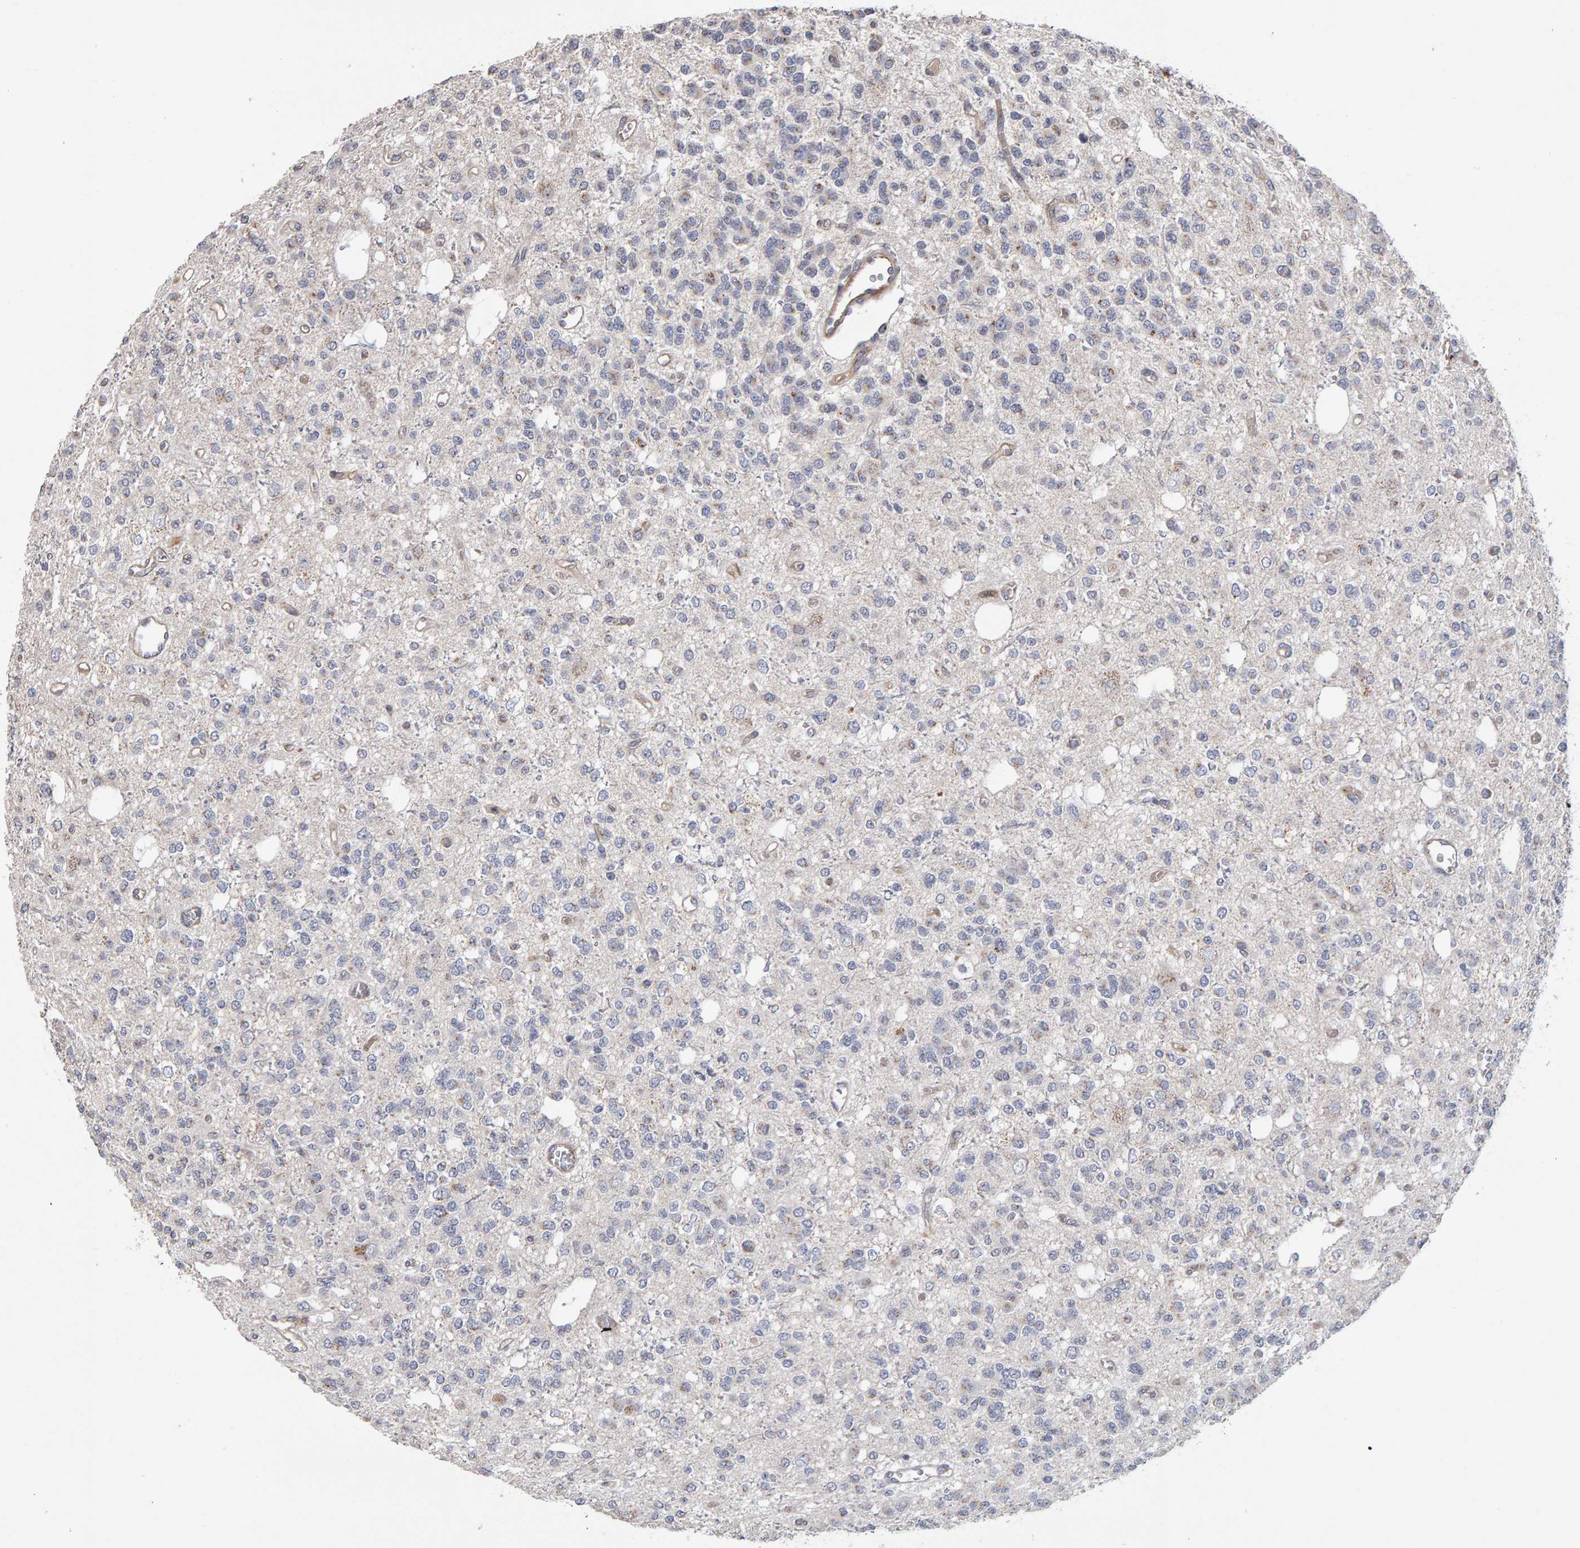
{"staining": {"intensity": "negative", "quantity": "none", "location": "none"}, "tissue": "glioma", "cell_type": "Tumor cells", "image_type": "cancer", "snomed": [{"axis": "morphology", "description": "Glioma, malignant, Low grade"}, {"axis": "topography", "description": "Brain"}], "caption": "Immunohistochemistry image of human glioma stained for a protein (brown), which demonstrates no expression in tumor cells.", "gene": "CANT1", "patient": {"sex": "male", "age": 38}}